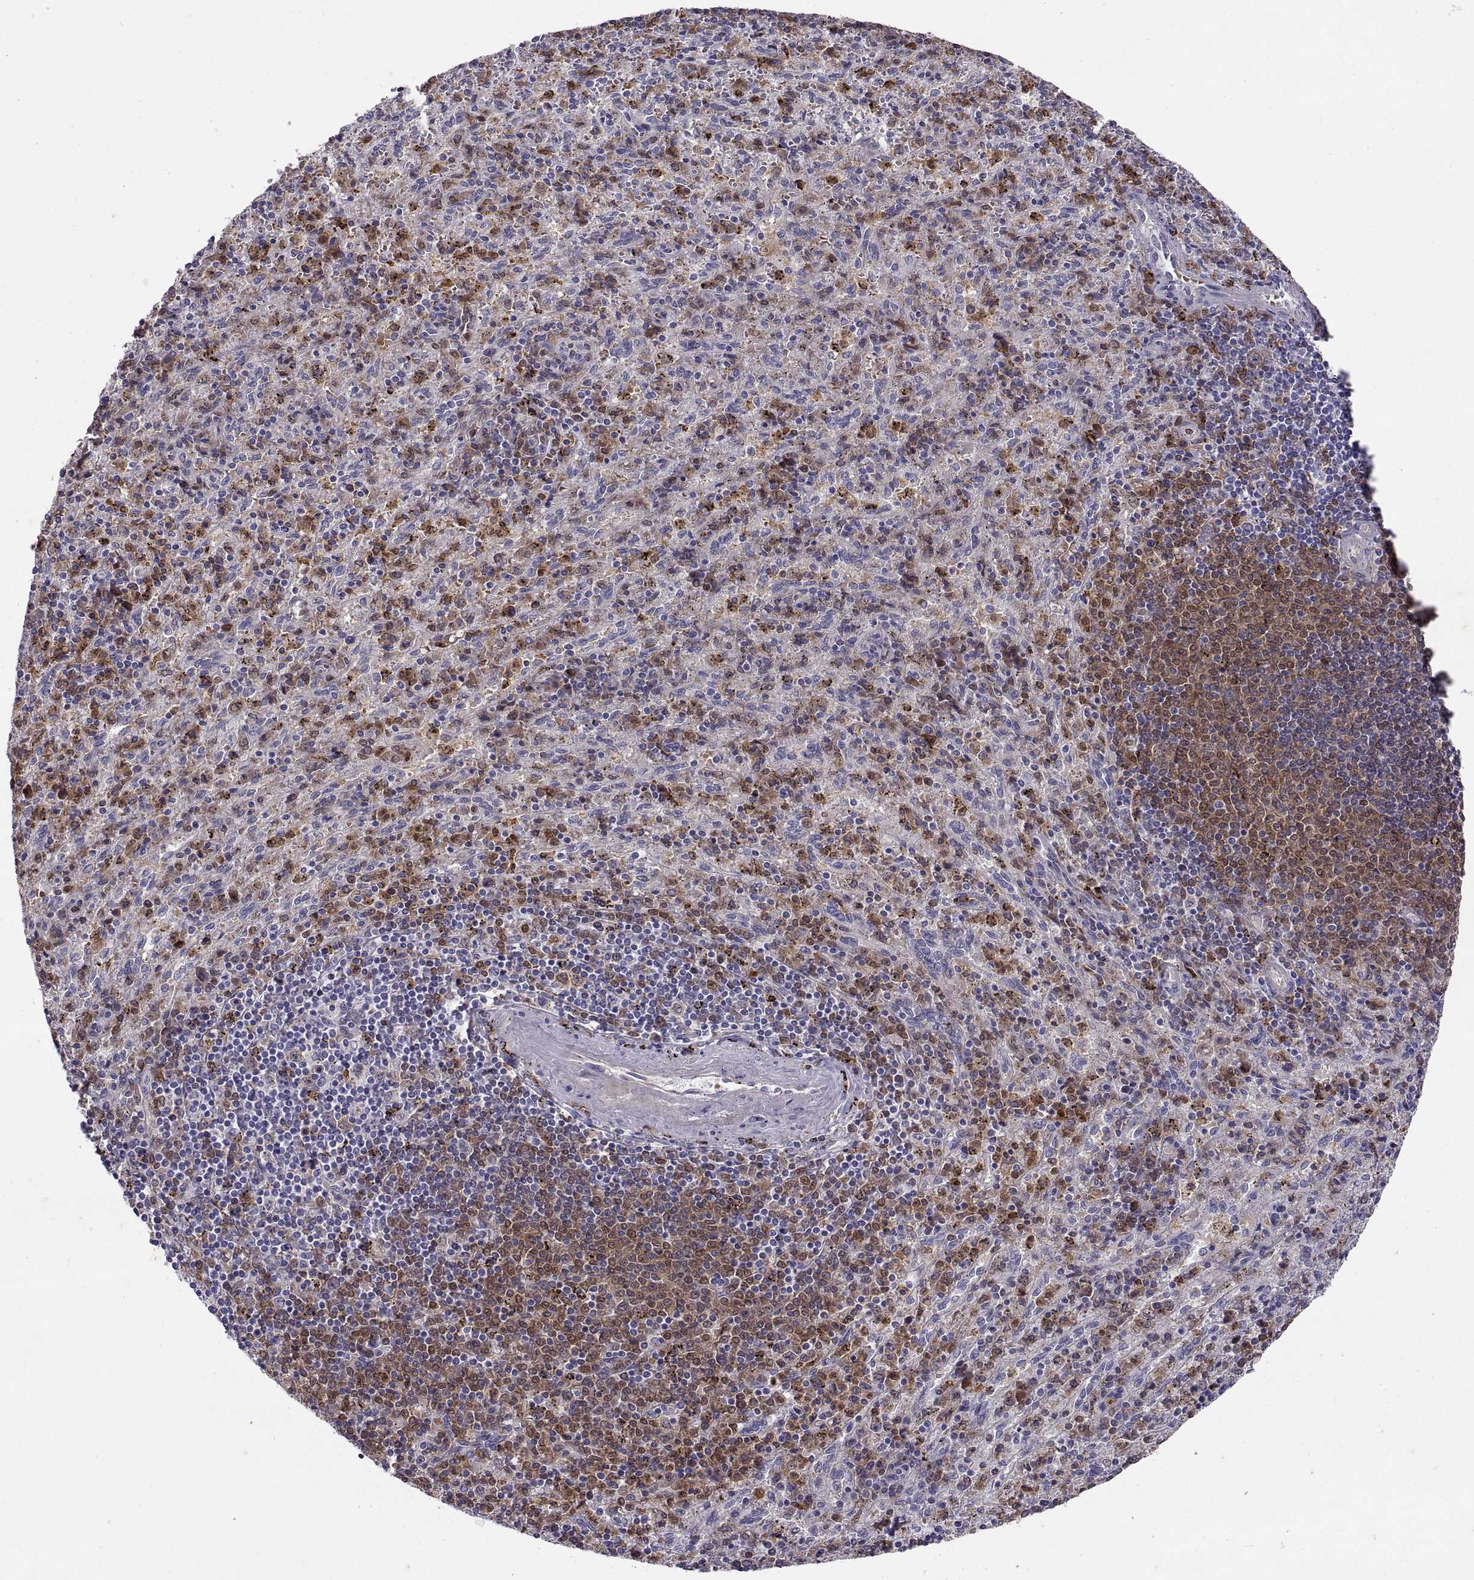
{"staining": {"intensity": "strong", "quantity": ">75%", "location": "cytoplasmic/membranous"}, "tissue": "spleen", "cell_type": "Cells in red pulp", "image_type": "normal", "snomed": [{"axis": "morphology", "description": "Normal tissue, NOS"}, {"axis": "topography", "description": "Spleen"}], "caption": "Strong cytoplasmic/membranous protein positivity is present in about >75% of cells in red pulp in spleen. (Stains: DAB (3,3'-diaminobenzidine) in brown, nuclei in blue, Microscopy: brightfield microscopy at high magnification).", "gene": "DOK3", "patient": {"sex": "male", "age": 57}}